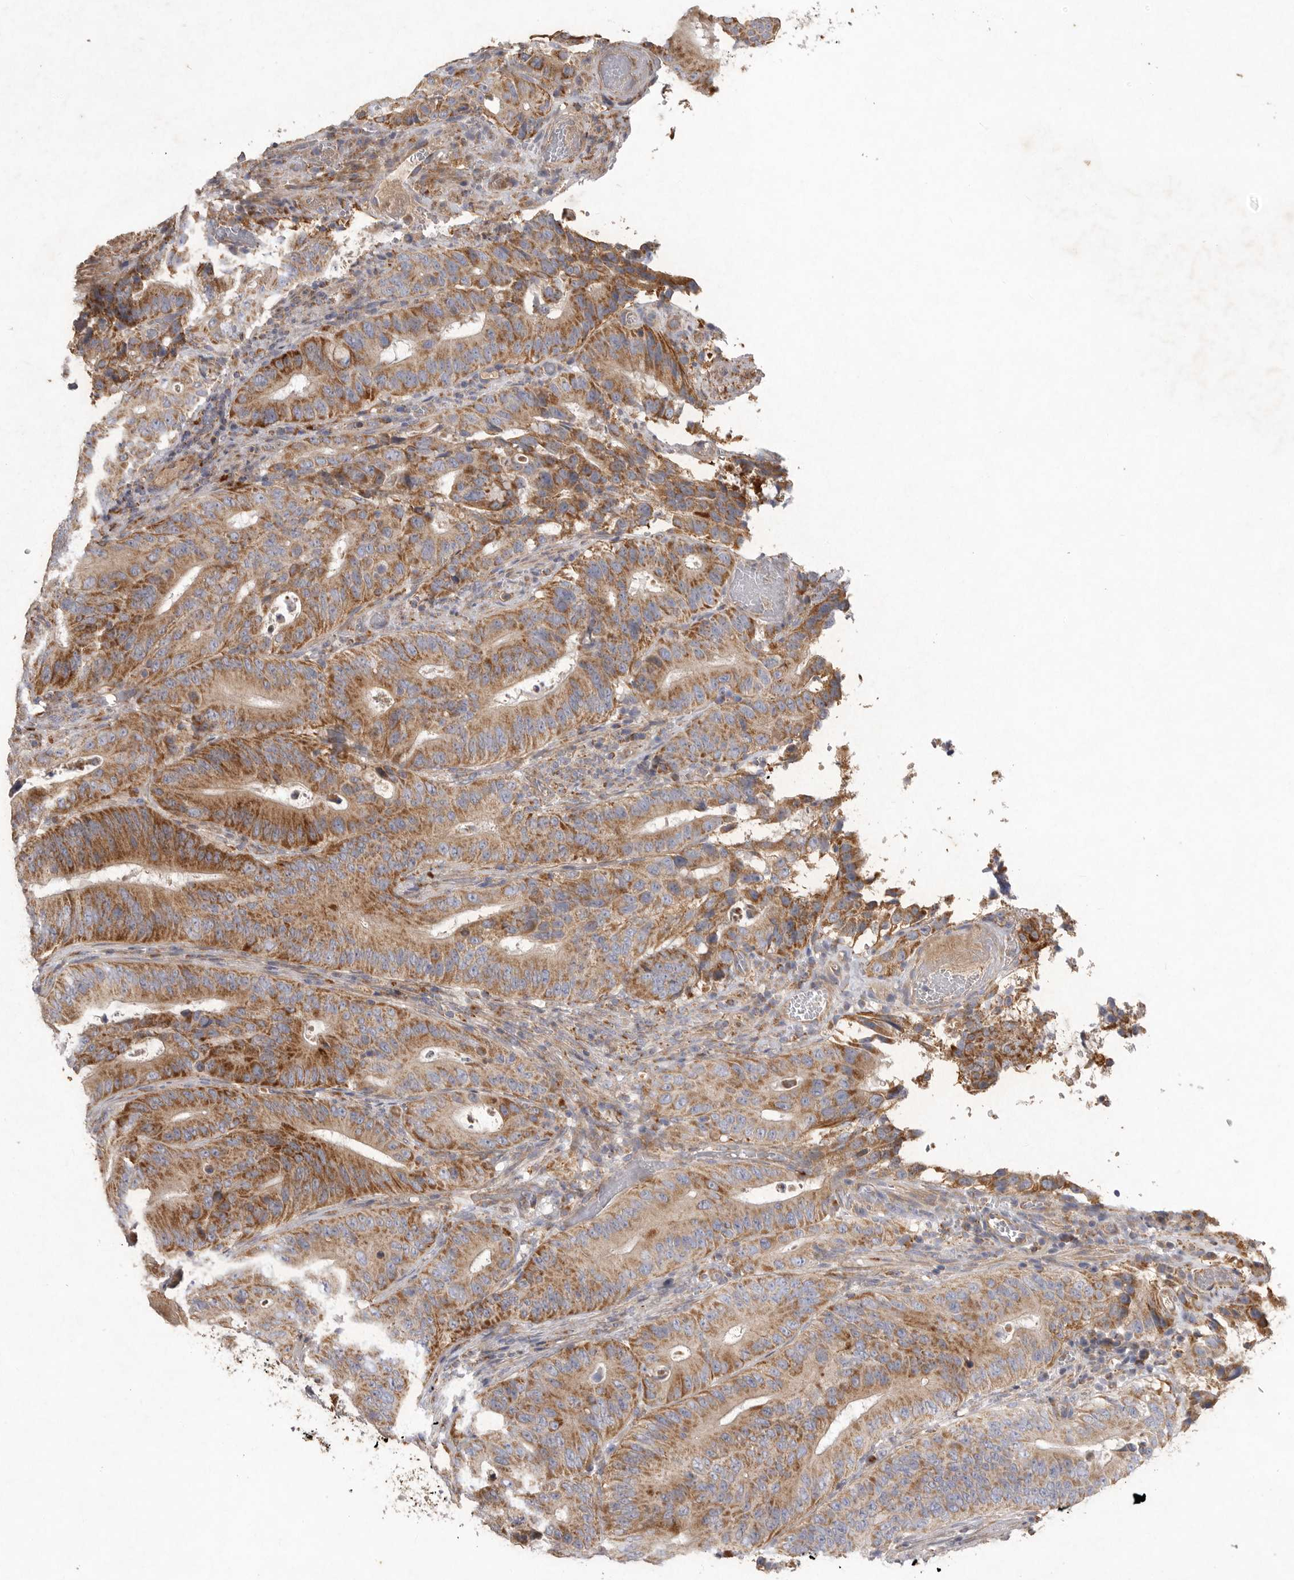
{"staining": {"intensity": "strong", "quantity": ">75%", "location": "cytoplasmic/membranous"}, "tissue": "colorectal cancer", "cell_type": "Tumor cells", "image_type": "cancer", "snomed": [{"axis": "morphology", "description": "Adenocarcinoma, NOS"}, {"axis": "topography", "description": "Colon"}], "caption": "The micrograph exhibits a brown stain indicating the presence of a protein in the cytoplasmic/membranous of tumor cells in colorectal adenocarcinoma.", "gene": "MRPL41", "patient": {"sex": "male", "age": 83}}